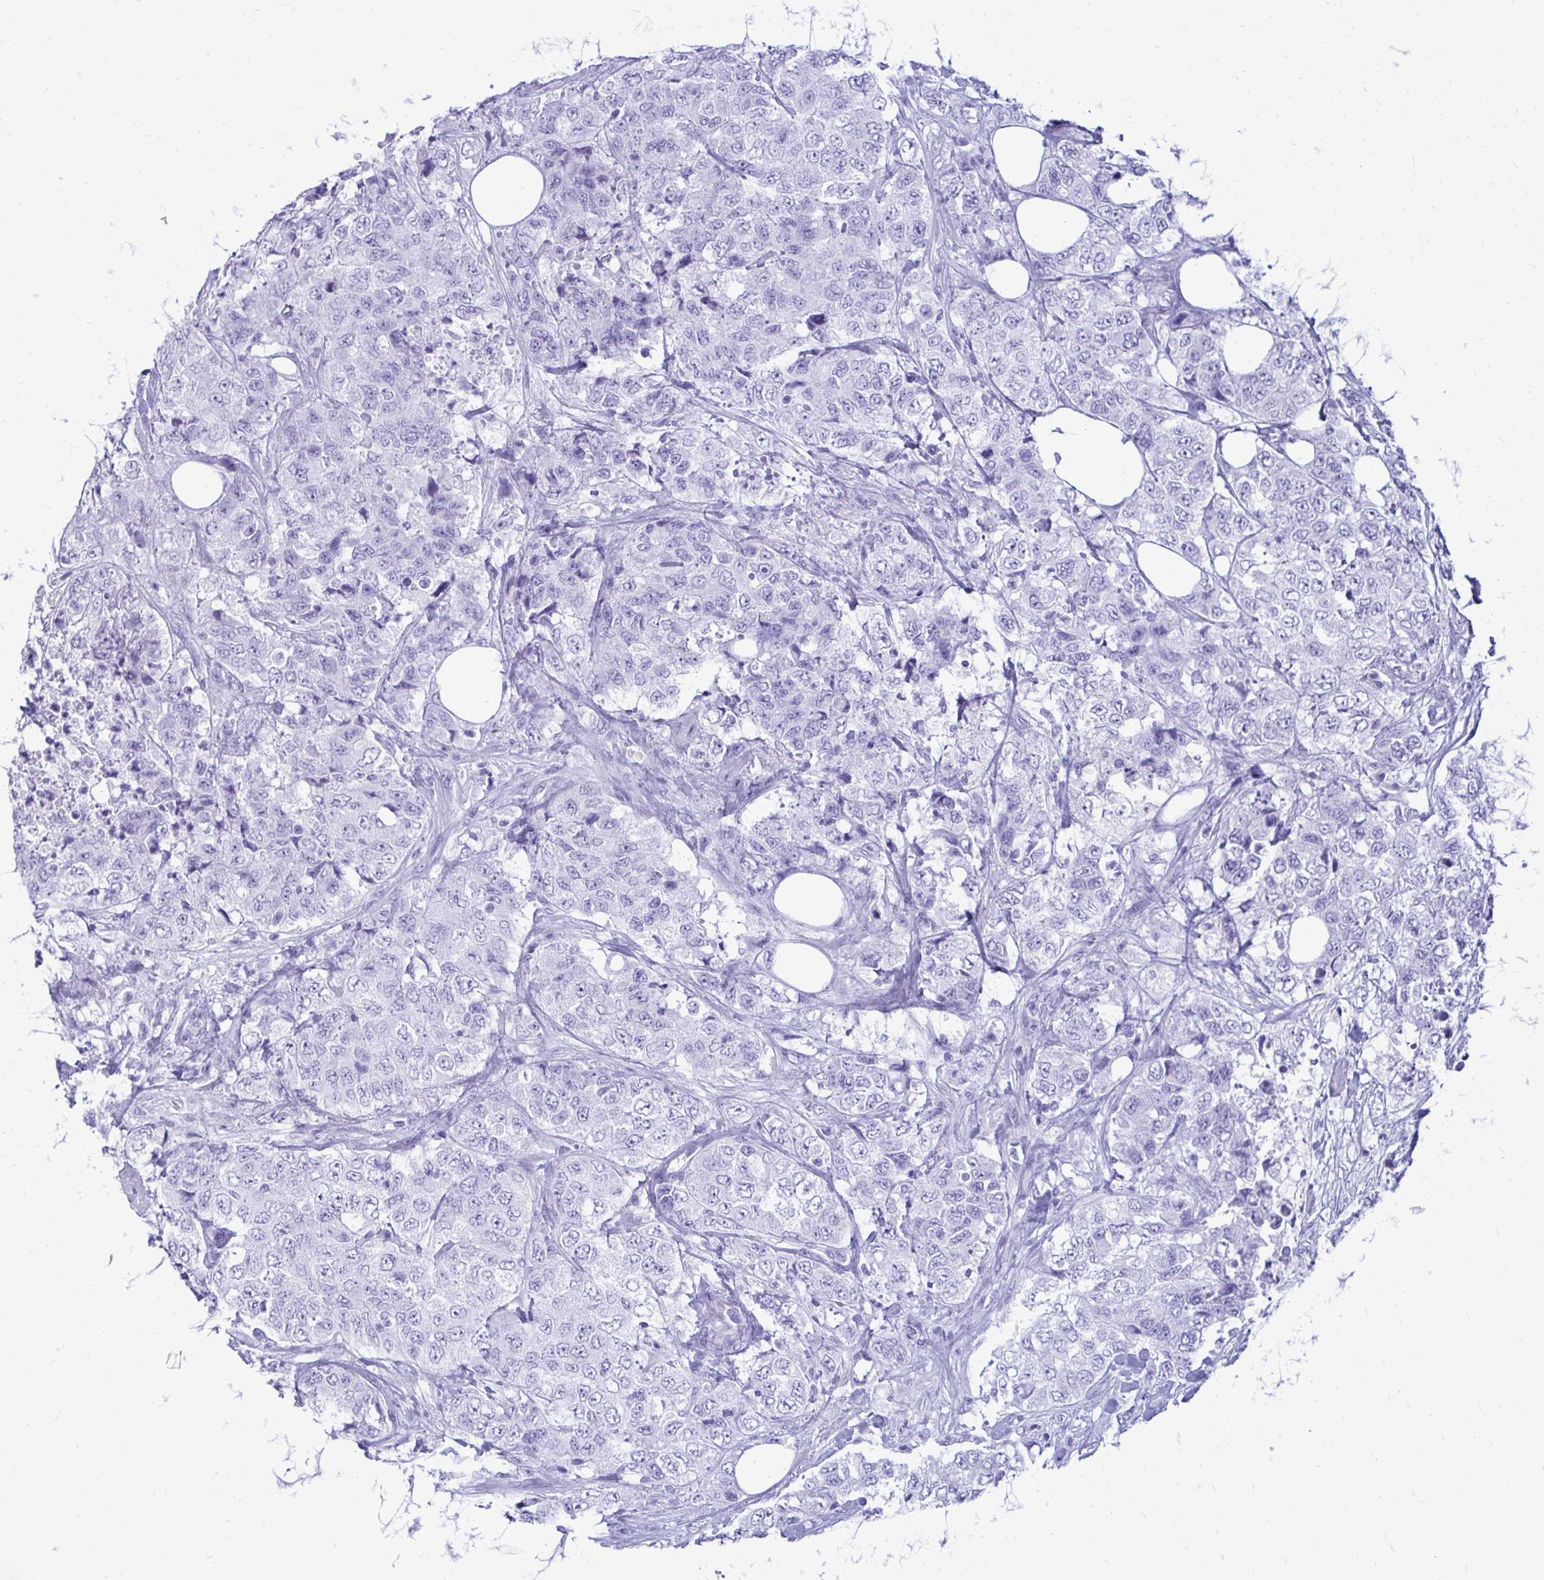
{"staining": {"intensity": "negative", "quantity": "none", "location": "none"}, "tissue": "urothelial cancer", "cell_type": "Tumor cells", "image_type": "cancer", "snomed": [{"axis": "morphology", "description": "Urothelial carcinoma, High grade"}, {"axis": "topography", "description": "Urinary bladder"}], "caption": "IHC histopathology image of urothelial cancer stained for a protein (brown), which shows no expression in tumor cells.", "gene": "OR10R2", "patient": {"sex": "female", "age": 78}}